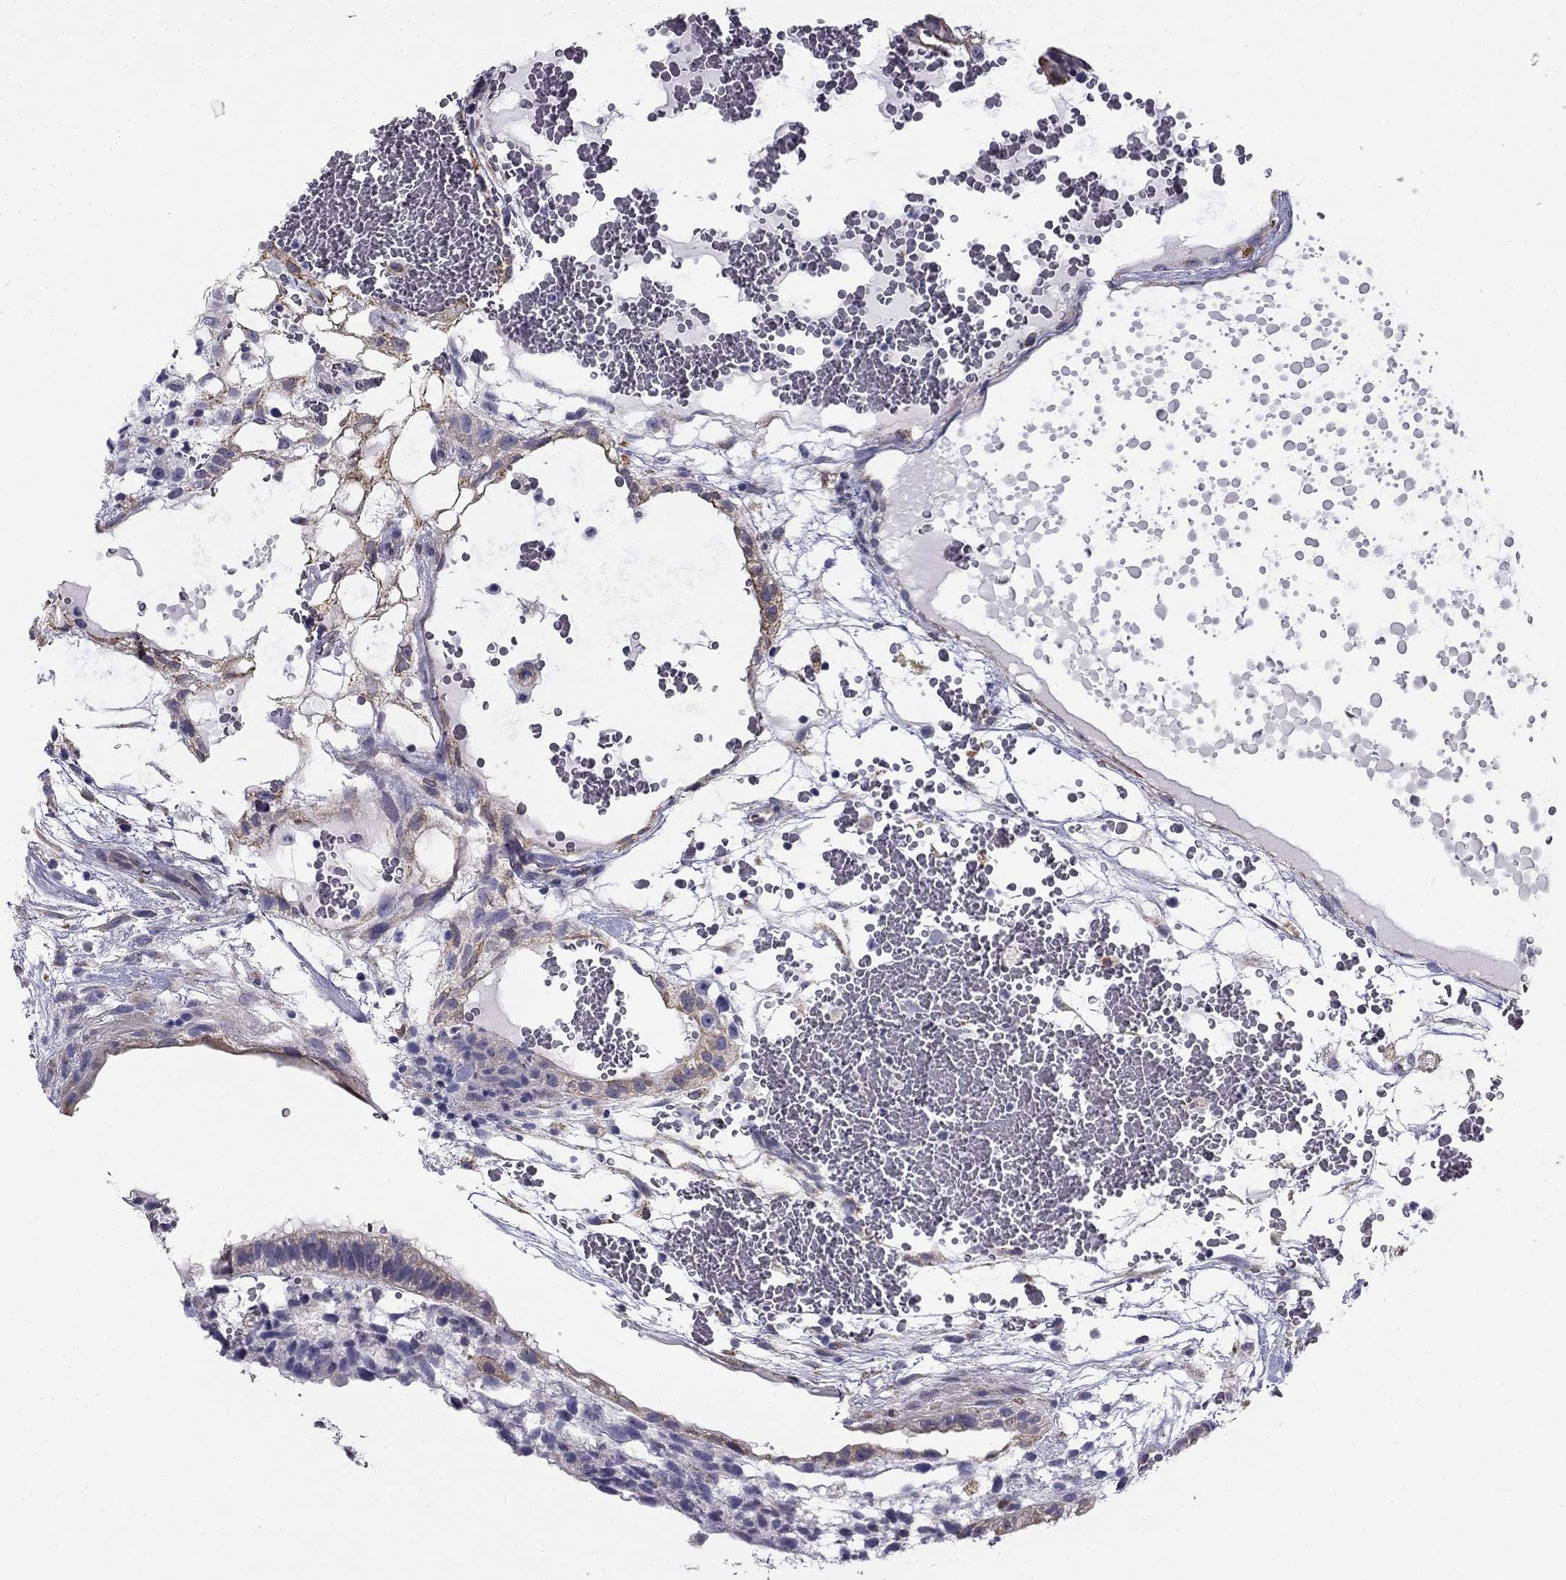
{"staining": {"intensity": "negative", "quantity": "none", "location": "none"}, "tissue": "testis cancer", "cell_type": "Tumor cells", "image_type": "cancer", "snomed": [{"axis": "morphology", "description": "Normal tissue, NOS"}, {"axis": "morphology", "description": "Carcinoma, Embryonal, NOS"}, {"axis": "topography", "description": "Testis"}], "caption": "DAB immunohistochemical staining of embryonal carcinoma (testis) exhibits no significant staining in tumor cells. (DAB (3,3'-diaminobenzidine) IHC, high magnification).", "gene": "CCDC40", "patient": {"sex": "male", "age": 32}}